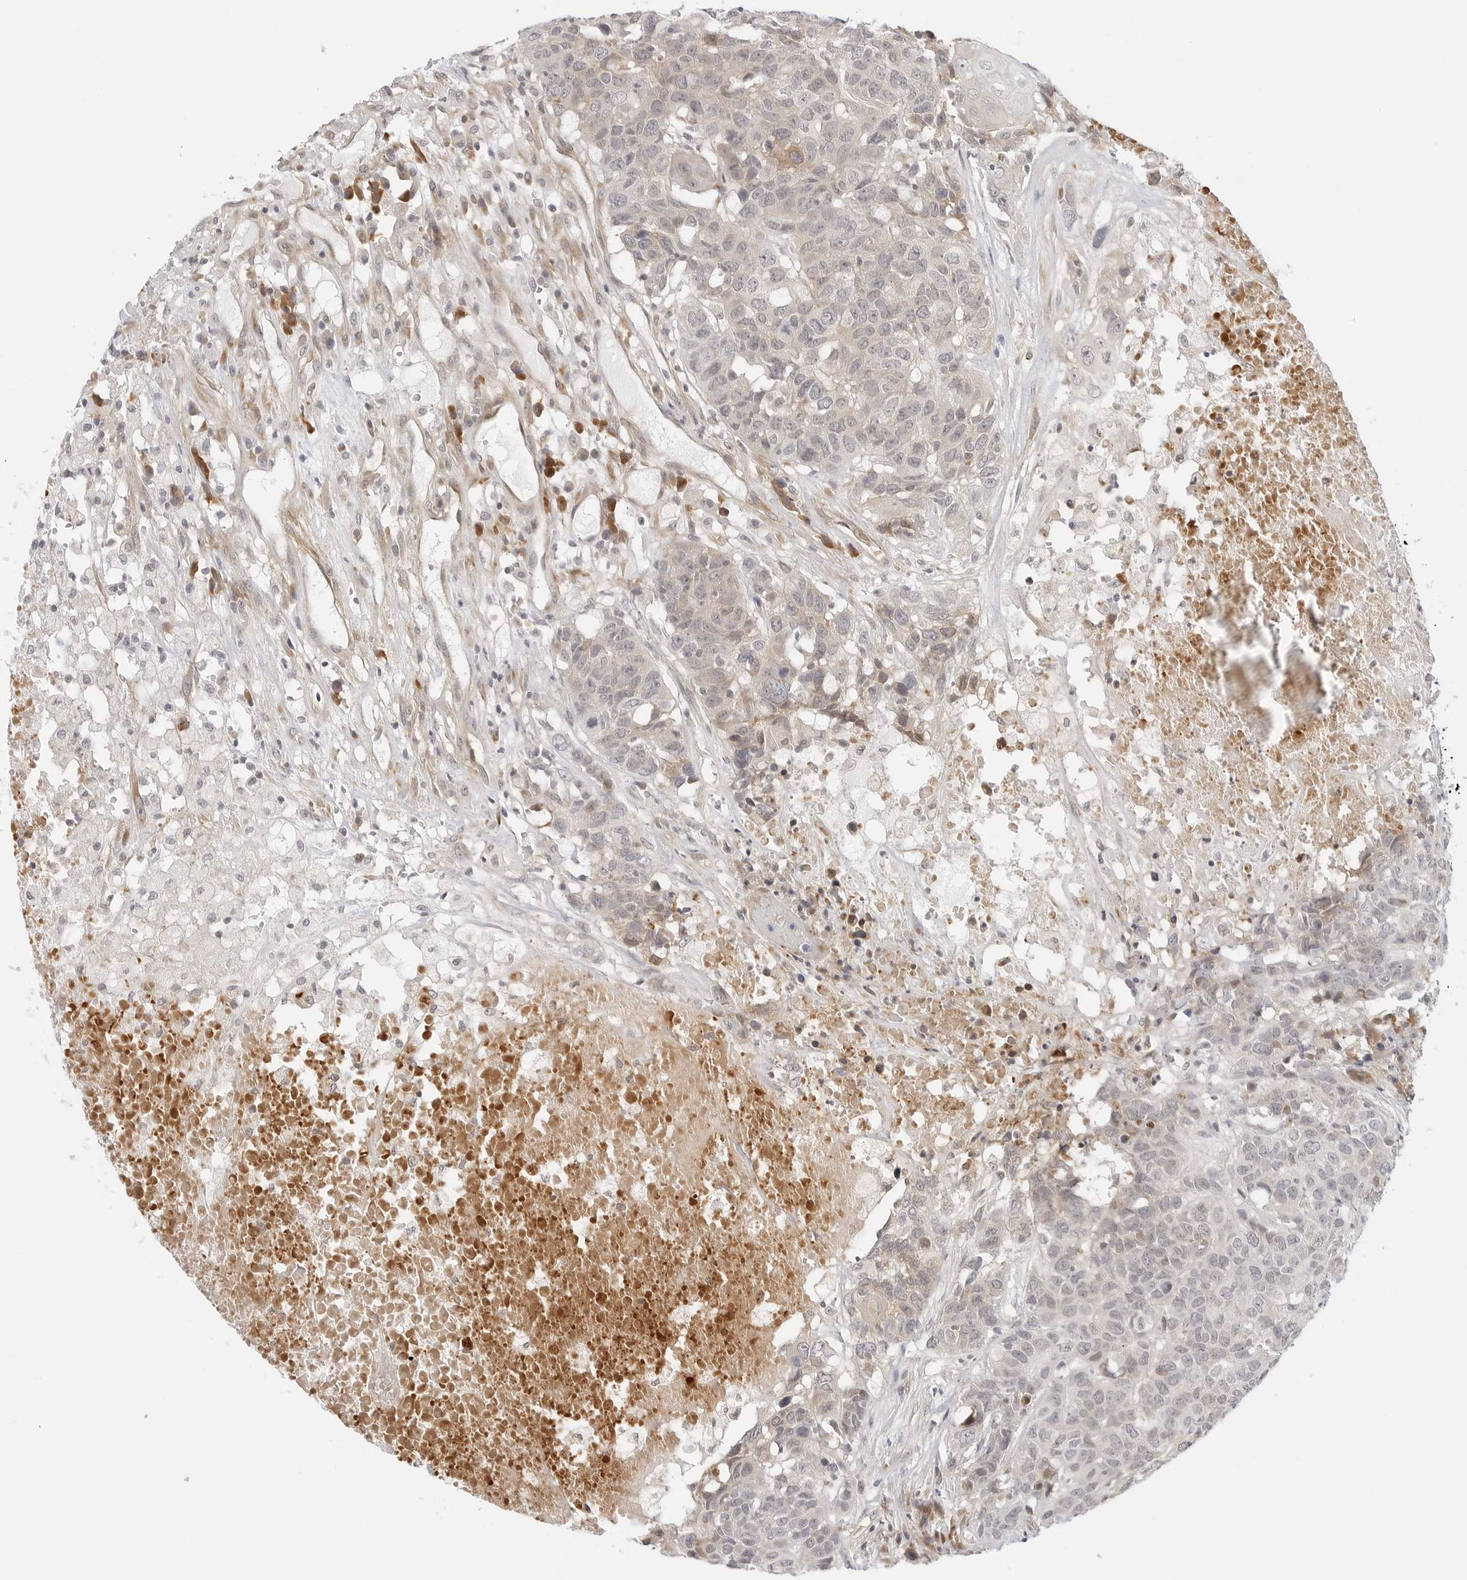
{"staining": {"intensity": "weak", "quantity": "<25%", "location": "cytoplasmic/membranous"}, "tissue": "head and neck cancer", "cell_type": "Tumor cells", "image_type": "cancer", "snomed": [{"axis": "morphology", "description": "Squamous cell carcinoma, NOS"}, {"axis": "topography", "description": "Head-Neck"}], "caption": "Immunohistochemistry (IHC) micrograph of squamous cell carcinoma (head and neck) stained for a protein (brown), which demonstrates no staining in tumor cells. The staining was performed using DAB (3,3'-diaminobenzidine) to visualize the protein expression in brown, while the nuclei were stained in blue with hematoxylin (Magnification: 20x).", "gene": "TCP1", "patient": {"sex": "male", "age": 66}}